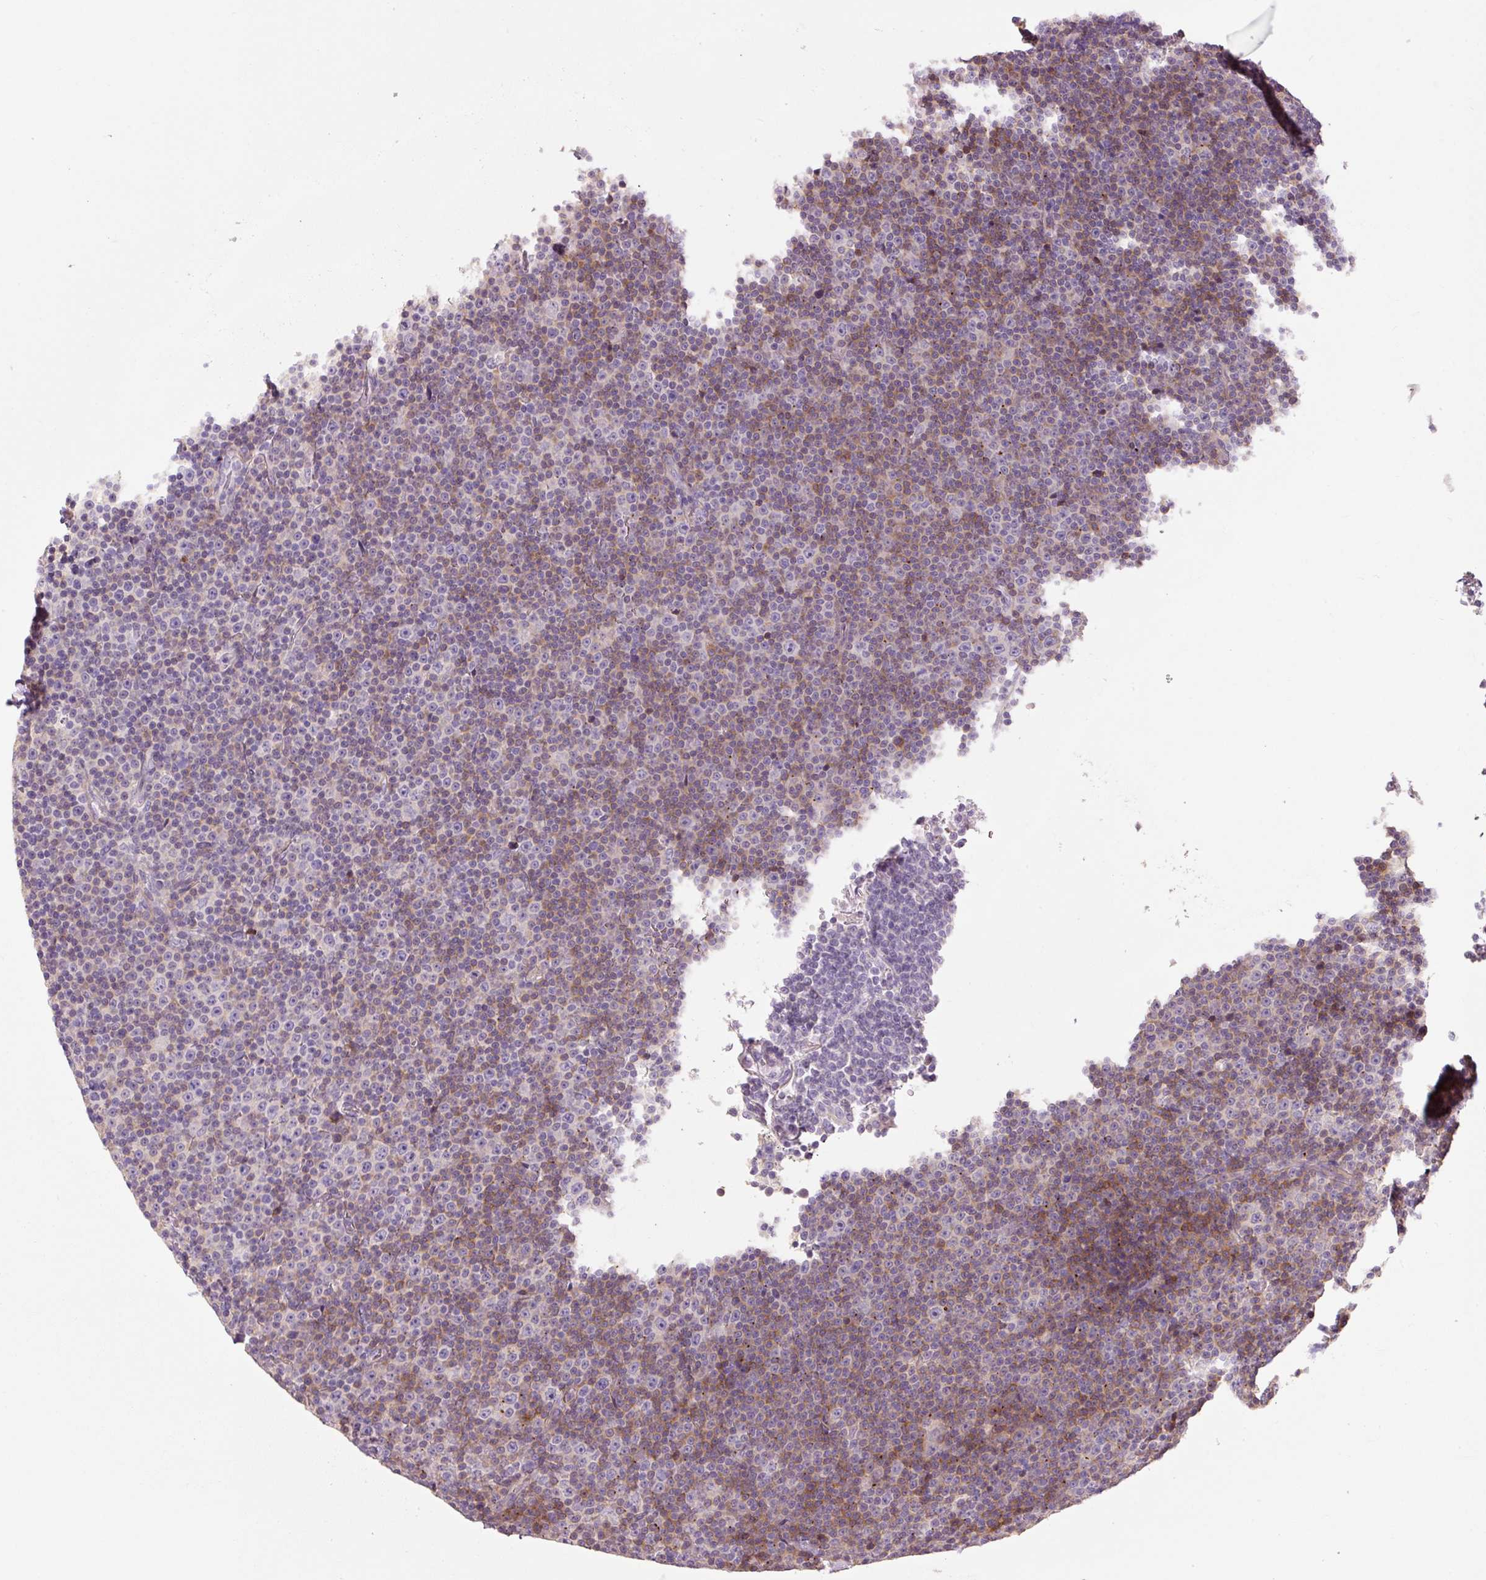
{"staining": {"intensity": "moderate", "quantity": "<25%", "location": "cytoplasmic/membranous"}, "tissue": "lymphoma", "cell_type": "Tumor cells", "image_type": "cancer", "snomed": [{"axis": "morphology", "description": "Malignant lymphoma, non-Hodgkin's type, Low grade"}, {"axis": "topography", "description": "Lymph node"}], "caption": "Immunohistochemical staining of low-grade malignant lymphoma, non-Hodgkin's type shows low levels of moderate cytoplasmic/membranous staining in about <25% of tumor cells.", "gene": "HAX1", "patient": {"sex": "female", "age": 67}}